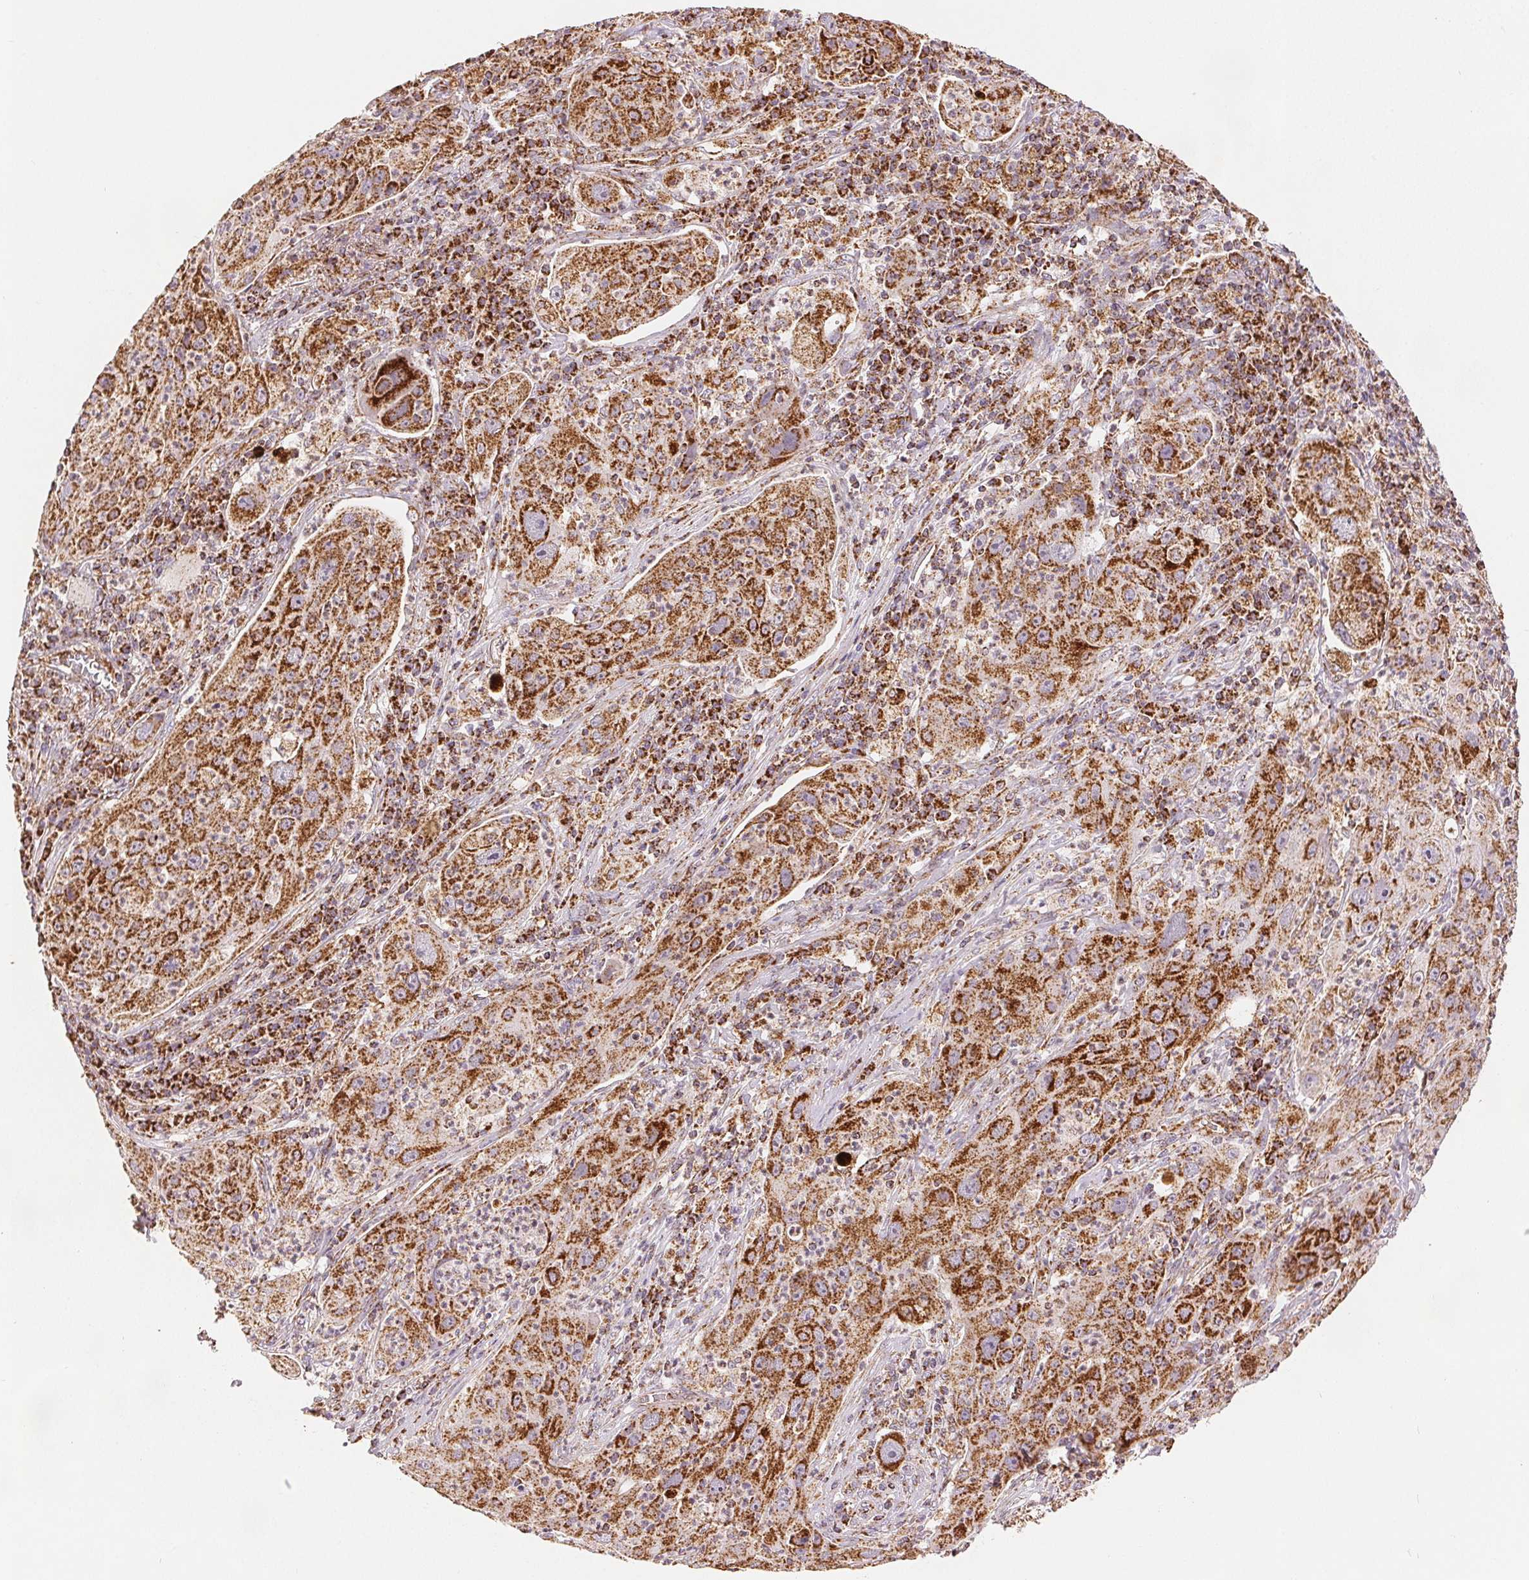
{"staining": {"intensity": "strong", "quantity": ">75%", "location": "cytoplasmic/membranous"}, "tissue": "lung cancer", "cell_type": "Tumor cells", "image_type": "cancer", "snomed": [{"axis": "morphology", "description": "Squamous cell carcinoma, NOS"}, {"axis": "topography", "description": "Lung"}], "caption": "A high-resolution image shows immunohistochemistry (IHC) staining of lung squamous cell carcinoma, which reveals strong cytoplasmic/membranous staining in about >75% of tumor cells.", "gene": "SDHB", "patient": {"sex": "female", "age": 59}}